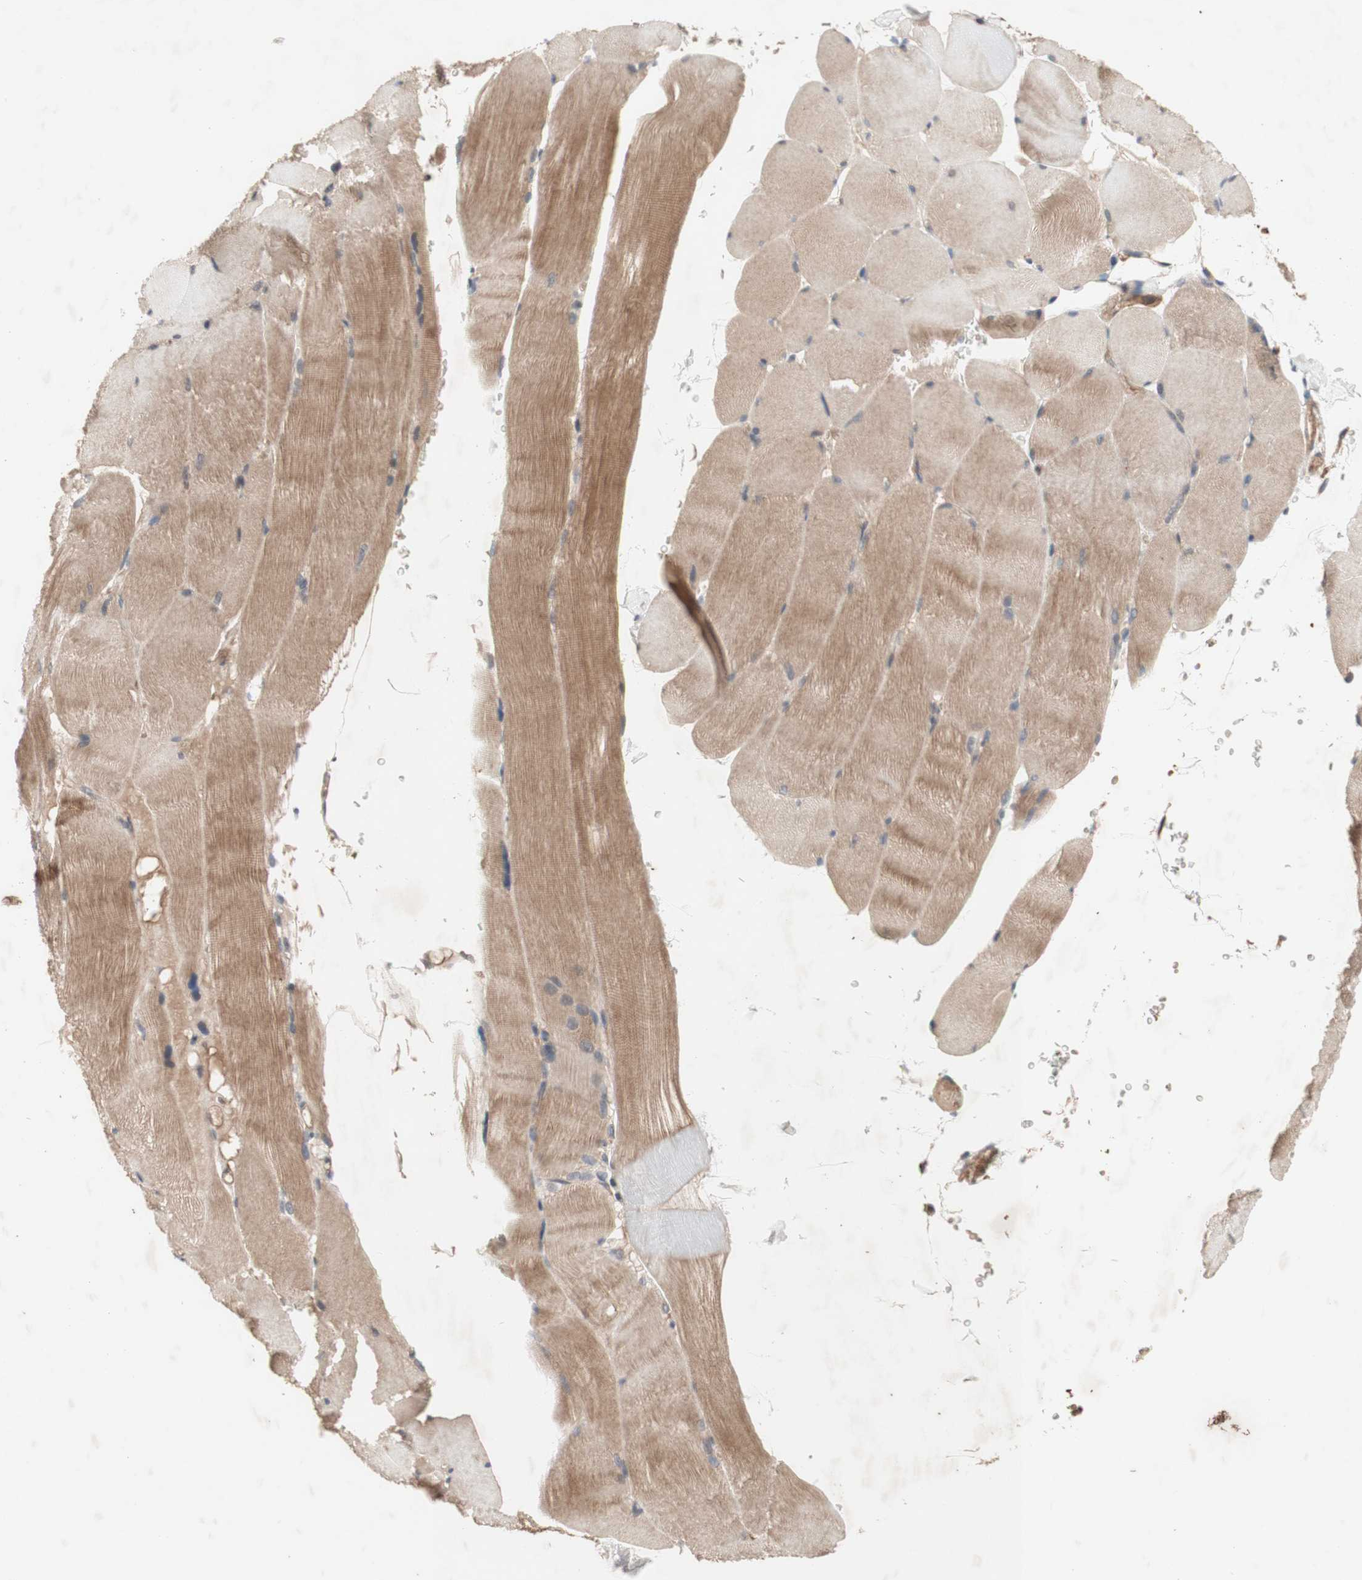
{"staining": {"intensity": "moderate", "quantity": ">75%", "location": "cytoplasmic/membranous"}, "tissue": "skeletal muscle", "cell_type": "Myocytes", "image_type": "normal", "snomed": [{"axis": "morphology", "description": "Normal tissue, NOS"}, {"axis": "topography", "description": "Skin"}, {"axis": "topography", "description": "Skeletal muscle"}], "caption": "Moderate cytoplasmic/membranous staining for a protein is identified in about >75% of myocytes of unremarkable skeletal muscle using immunohistochemistry.", "gene": "DDOST", "patient": {"sex": "male", "age": 83}}